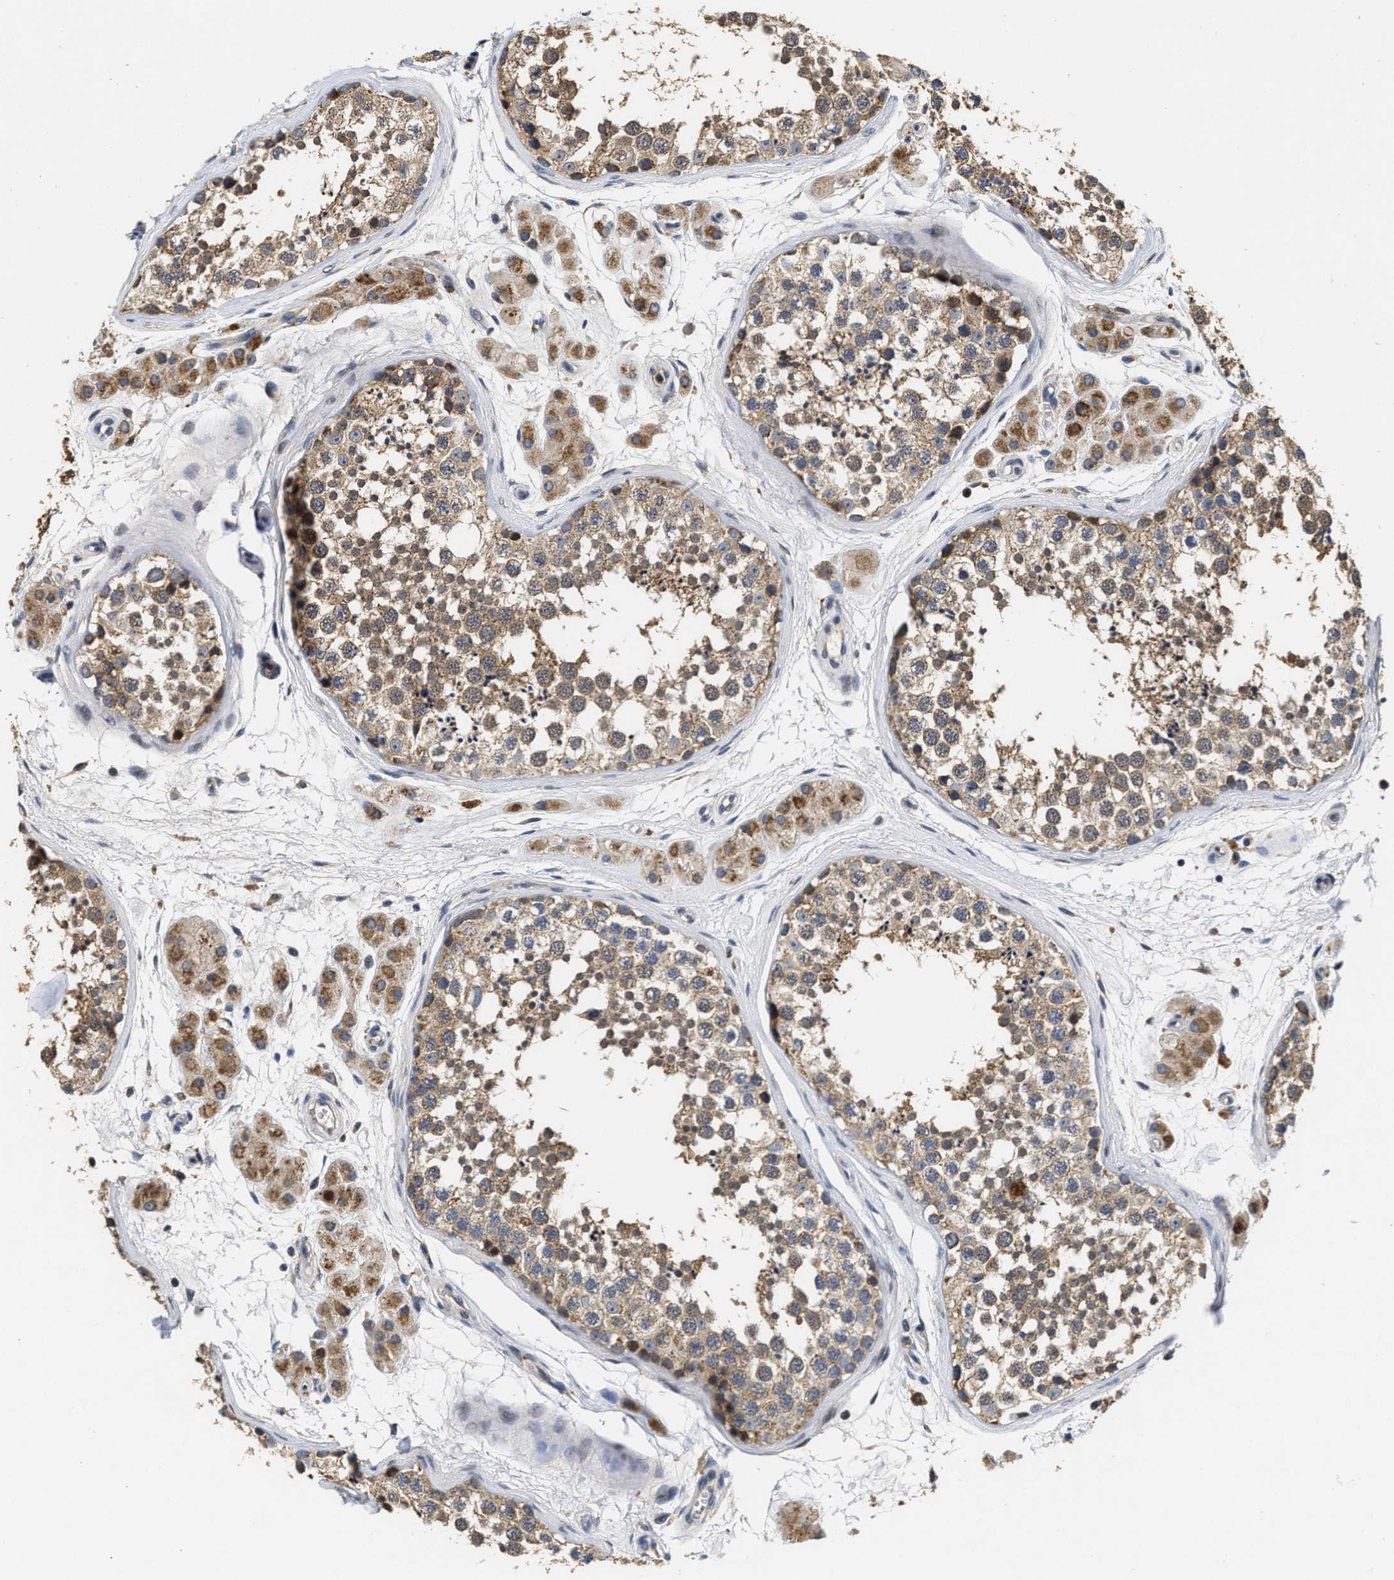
{"staining": {"intensity": "moderate", "quantity": ">75%", "location": "cytoplasmic/membranous"}, "tissue": "testis", "cell_type": "Cells in seminiferous ducts", "image_type": "normal", "snomed": [{"axis": "morphology", "description": "Normal tissue, NOS"}, {"axis": "topography", "description": "Testis"}], "caption": "This image displays immunohistochemistry (IHC) staining of unremarkable testis, with medium moderate cytoplasmic/membranous positivity in about >75% of cells in seminiferous ducts.", "gene": "SCYL2", "patient": {"sex": "male", "age": 56}}